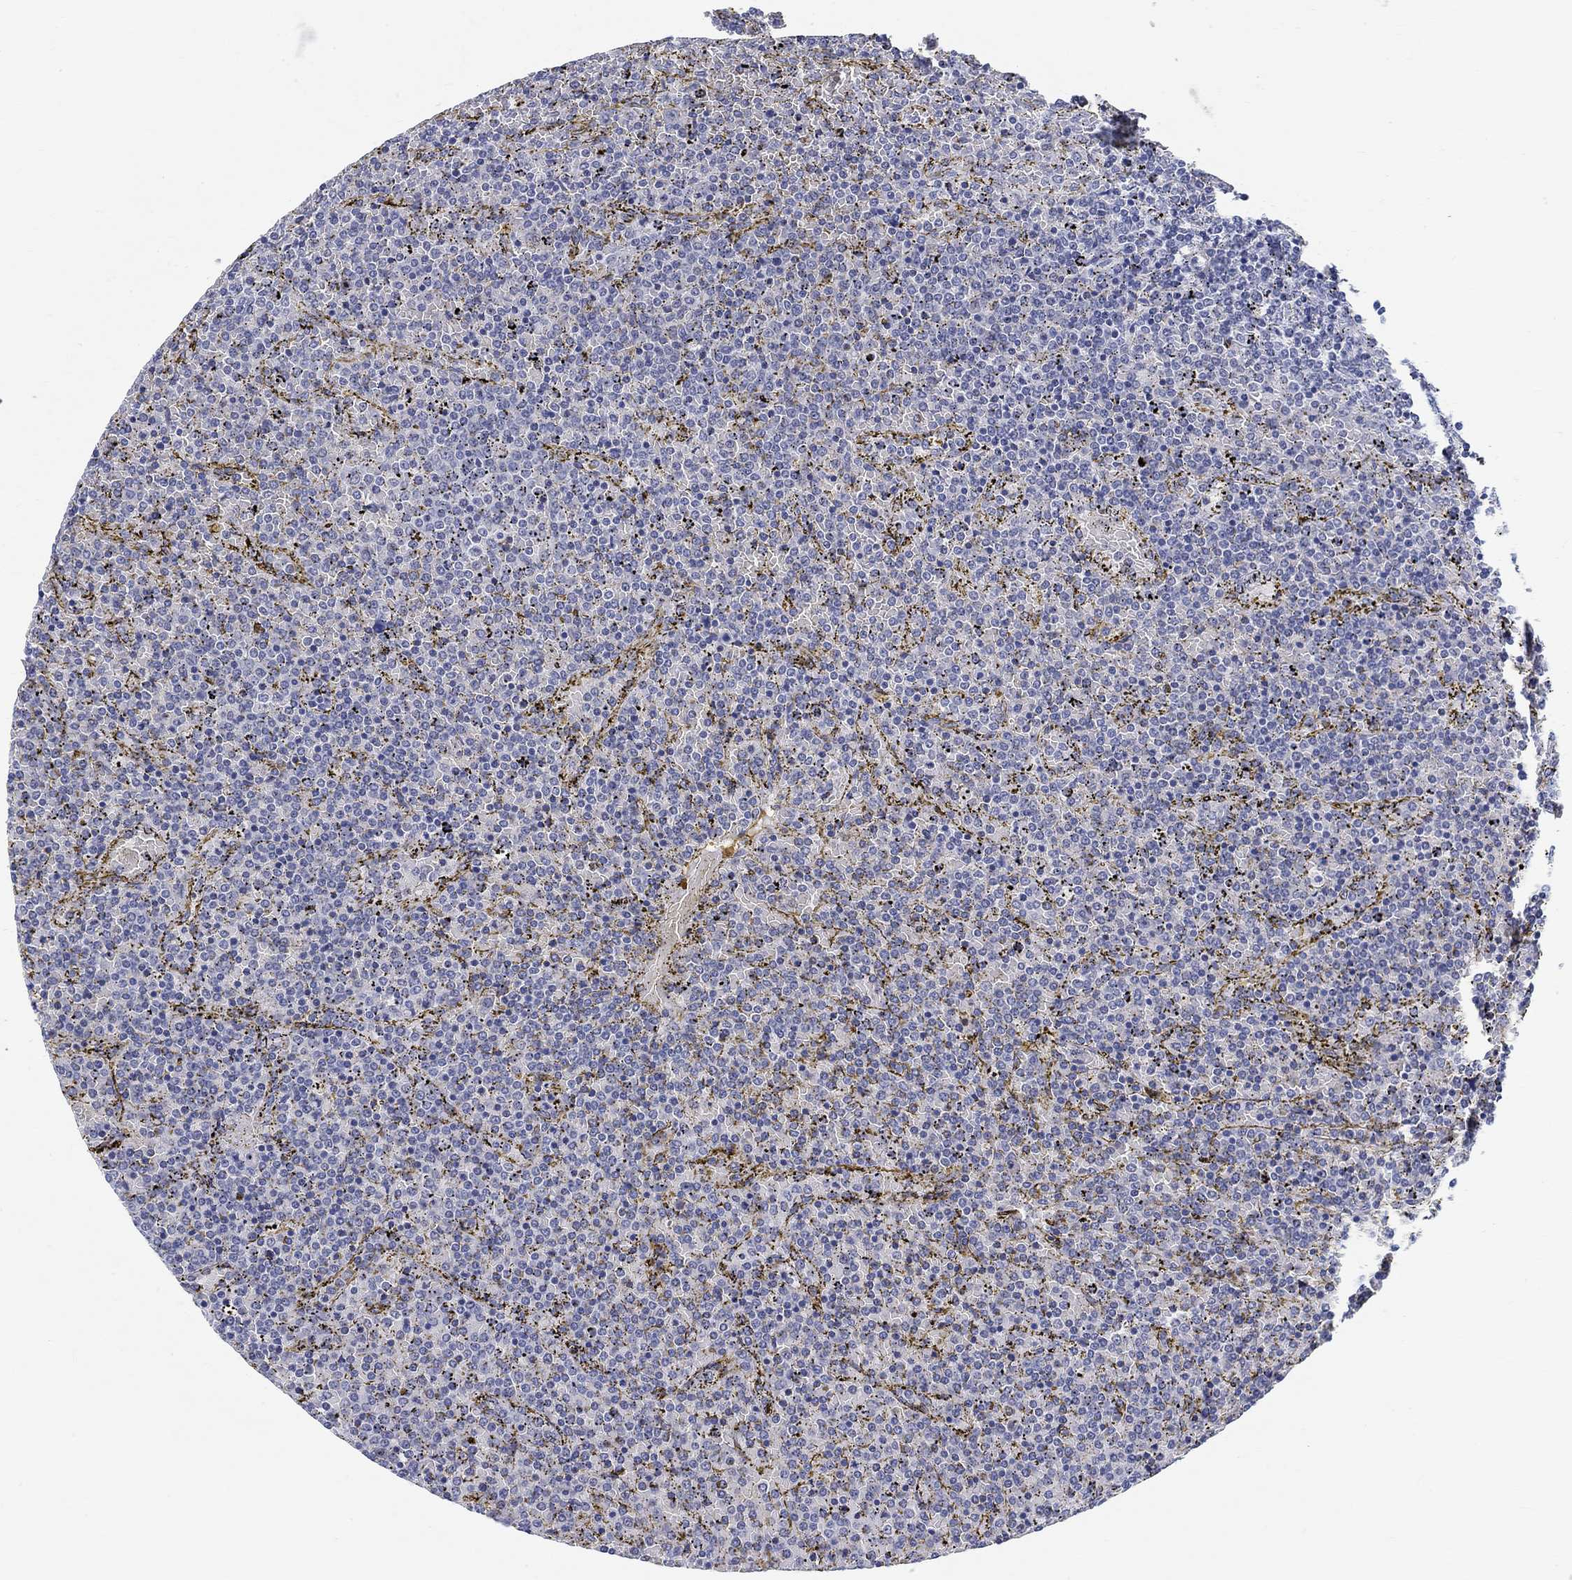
{"staining": {"intensity": "negative", "quantity": "none", "location": "none"}, "tissue": "lymphoma", "cell_type": "Tumor cells", "image_type": "cancer", "snomed": [{"axis": "morphology", "description": "Malignant lymphoma, non-Hodgkin's type, Low grade"}, {"axis": "topography", "description": "Spleen"}], "caption": "Image shows no protein staining in tumor cells of lymphoma tissue.", "gene": "ANKS1B", "patient": {"sex": "female", "age": 77}}